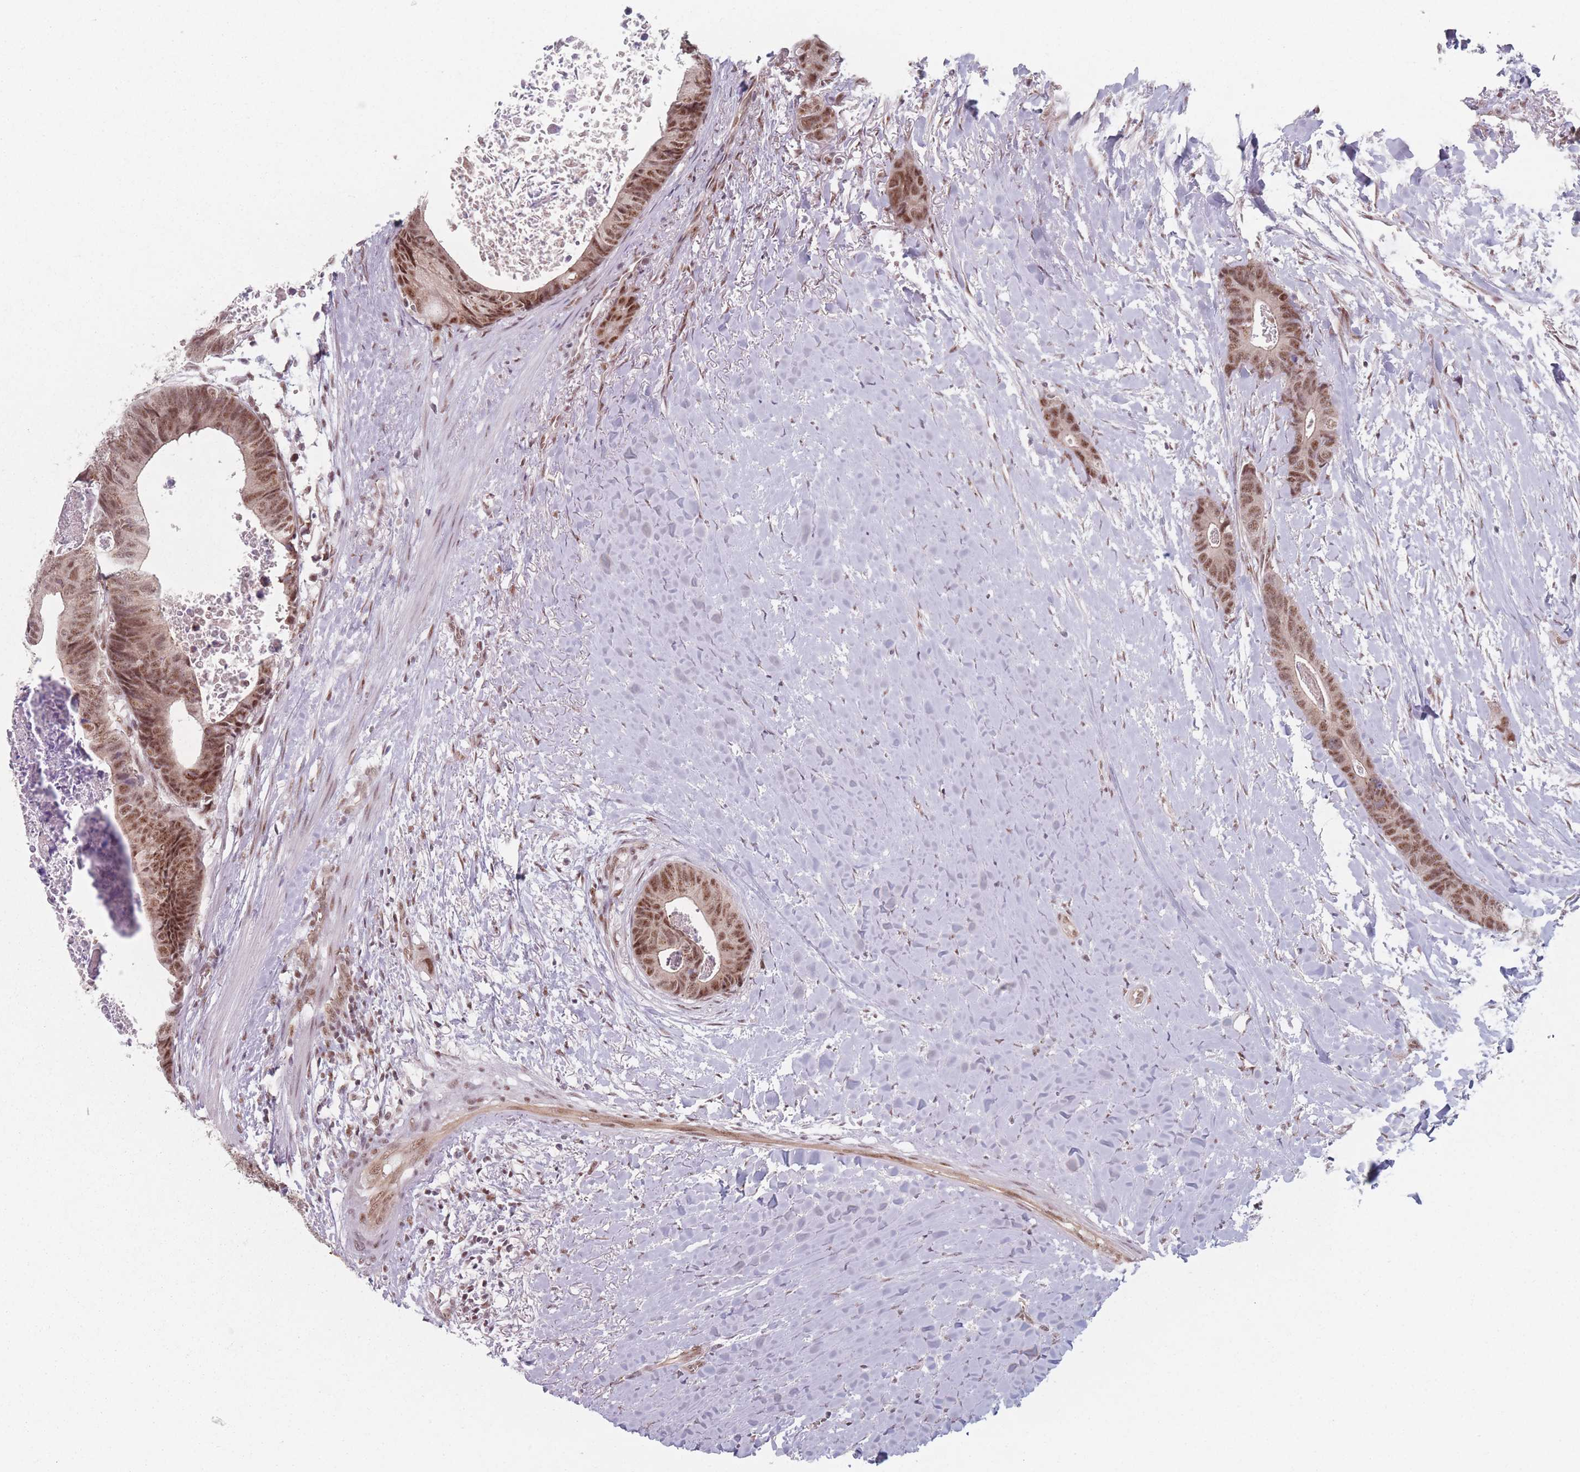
{"staining": {"intensity": "moderate", "quantity": ">75%", "location": "cytoplasmic/membranous,nuclear"}, "tissue": "colorectal cancer", "cell_type": "Tumor cells", "image_type": "cancer", "snomed": [{"axis": "morphology", "description": "Adenocarcinoma, NOS"}, {"axis": "topography", "description": "Colon"}], "caption": "Protein expression analysis of colorectal cancer shows moderate cytoplasmic/membranous and nuclear expression in about >75% of tumor cells. (DAB IHC with brightfield microscopy, high magnification).", "gene": "ZC3H14", "patient": {"sex": "female", "age": 57}}